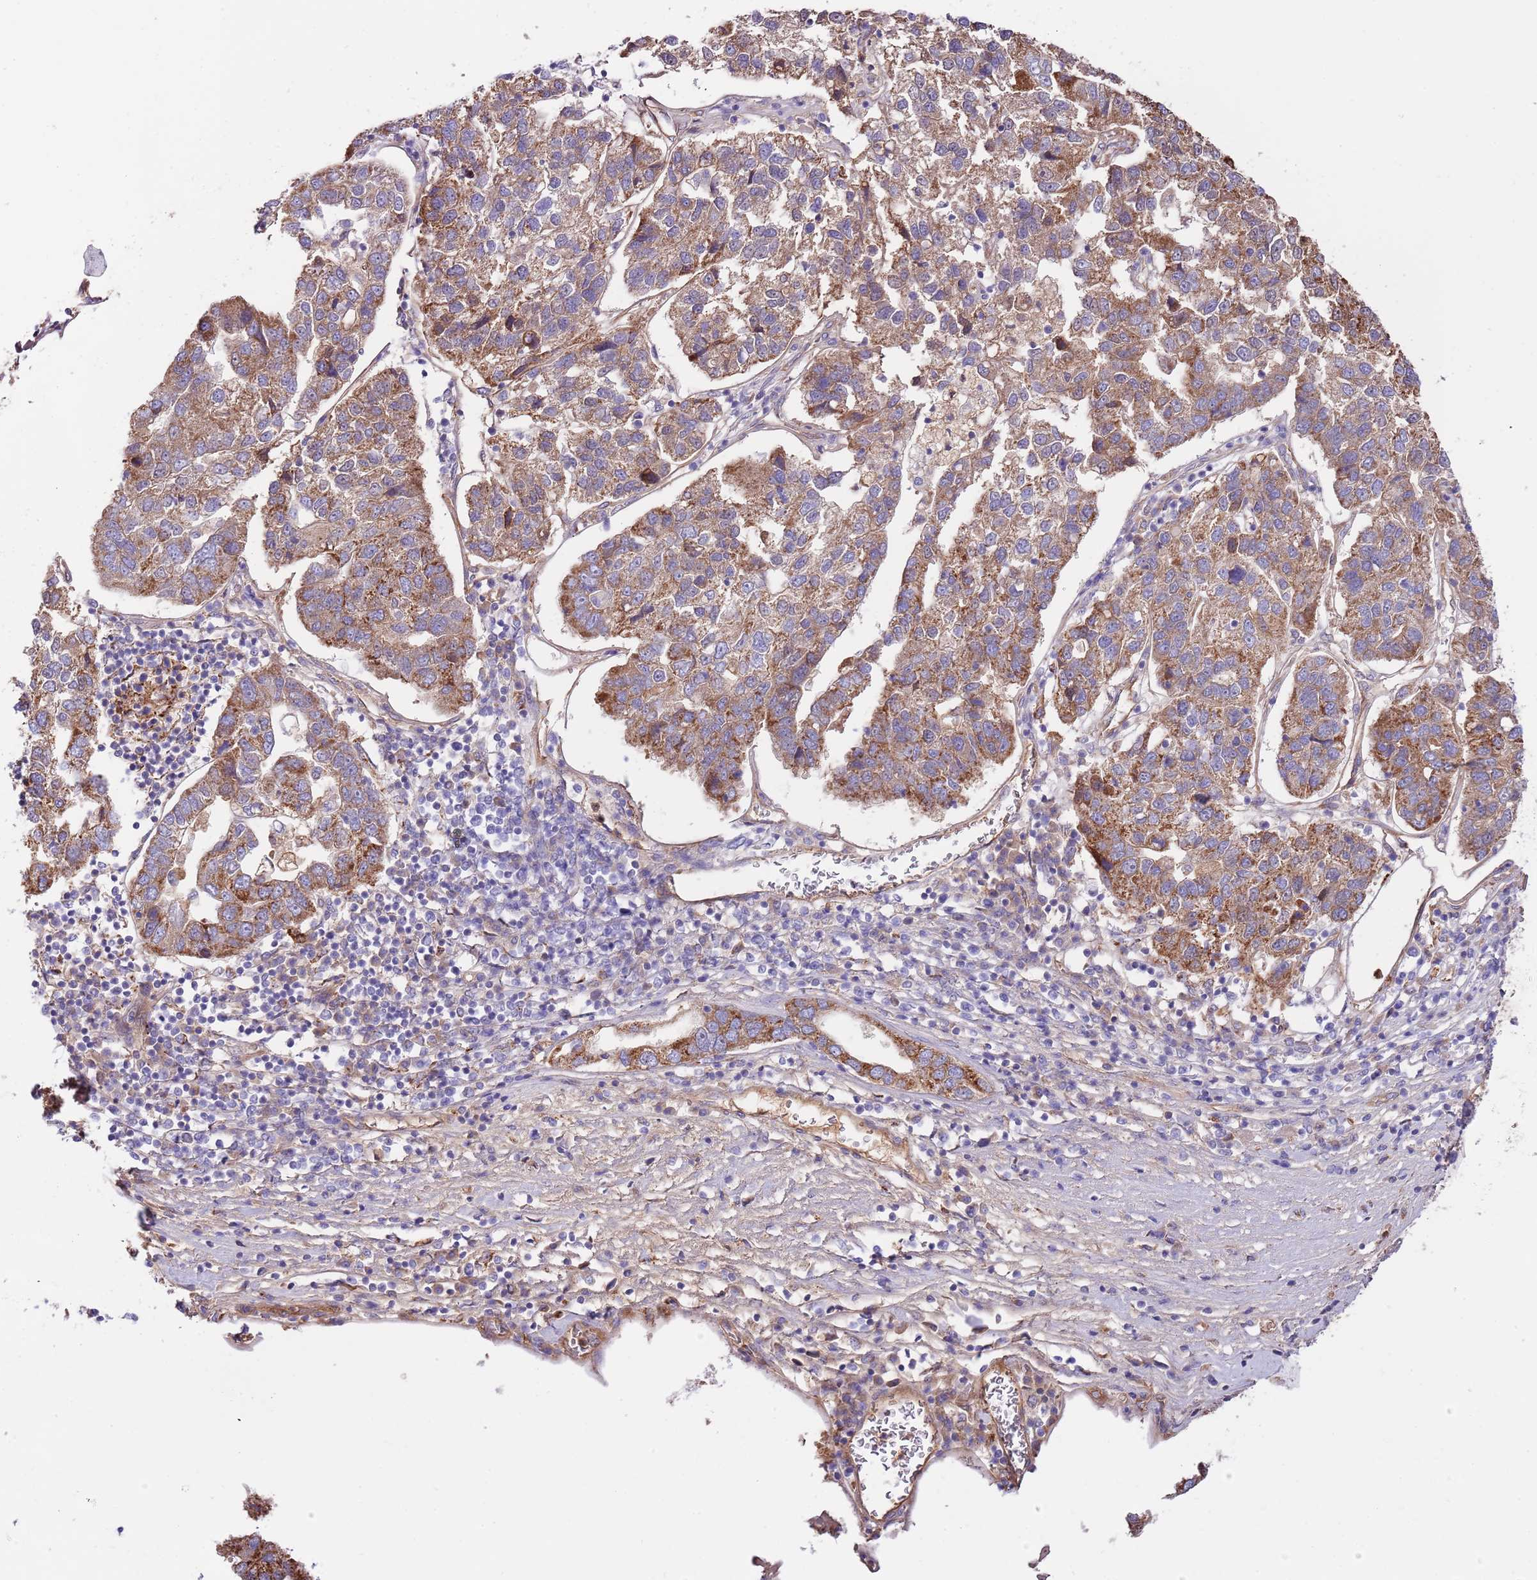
{"staining": {"intensity": "moderate", "quantity": ">75%", "location": "cytoplasmic/membranous"}, "tissue": "pancreatic cancer", "cell_type": "Tumor cells", "image_type": "cancer", "snomed": [{"axis": "morphology", "description": "Adenocarcinoma, NOS"}, {"axis": "topography", "description": "Pancreas"}], "caption": "High-magnification brightfield microscopy of adenocarcinoma (pancreatic) stained with DAB (brown) and counterstained with hematoxylin (blue). tumor cells exhibit moderate cytoplasmic/membranous positivity is seen in approximately>75% of cells.", "gene": "DOCK6", "patient": {"sex": "female", "age": 61}}